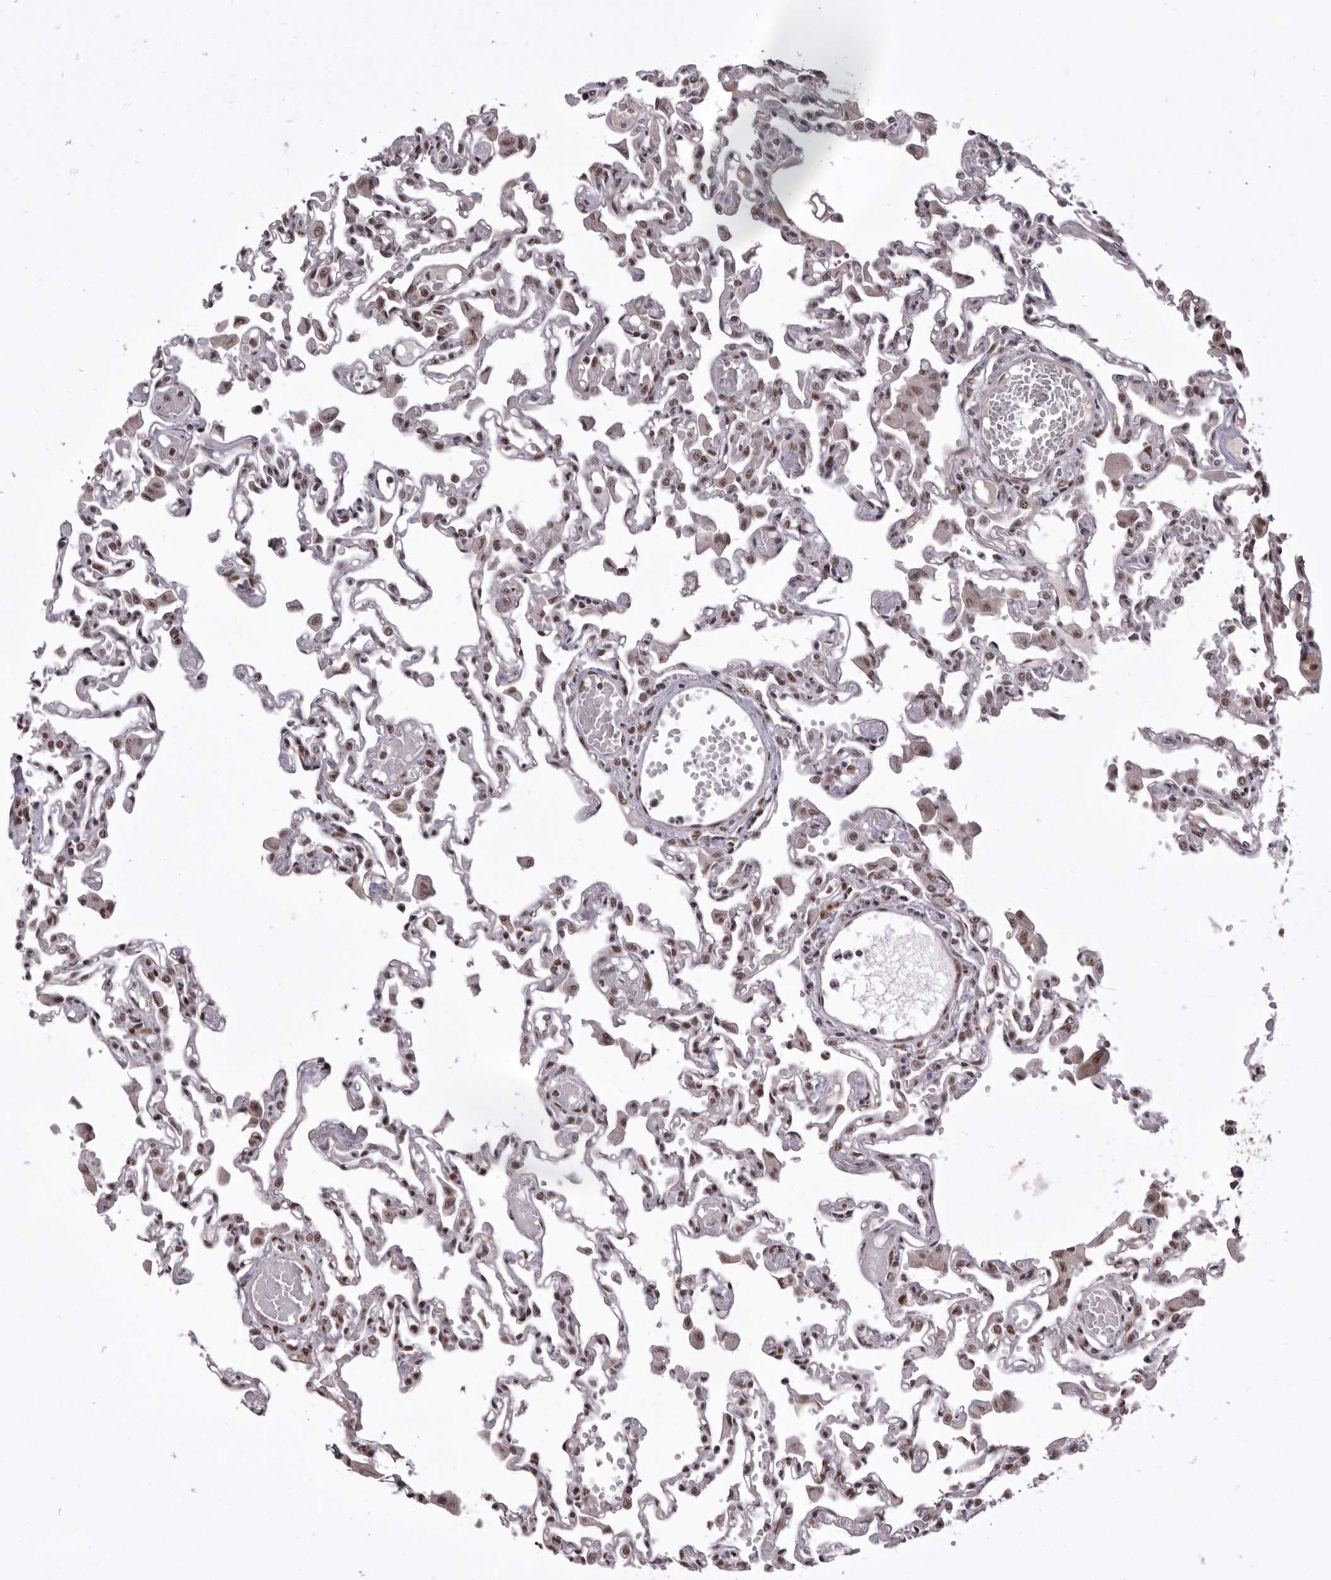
{"staining": {"intensity": "strong", "quantity": ">75%", "location": "nuclear"}, "tissue": "lung", "cell_type": "Alveolar cells", "image_type": "normal", "snomed": [{"axis": "morphology", "description": "Normal tissue, NOS"}, {"axis": "topography", "description": "Bronchus"}, {"axis": "topography", "description": "Lung"}], "caption": "Immunohistochemistry of normal human lung exhibits high levels of strong nuclear positivity in approximately >75% of alveolar cells.", "gene": "CHTOP", "patient": {"sex": "female", "age": 49}}